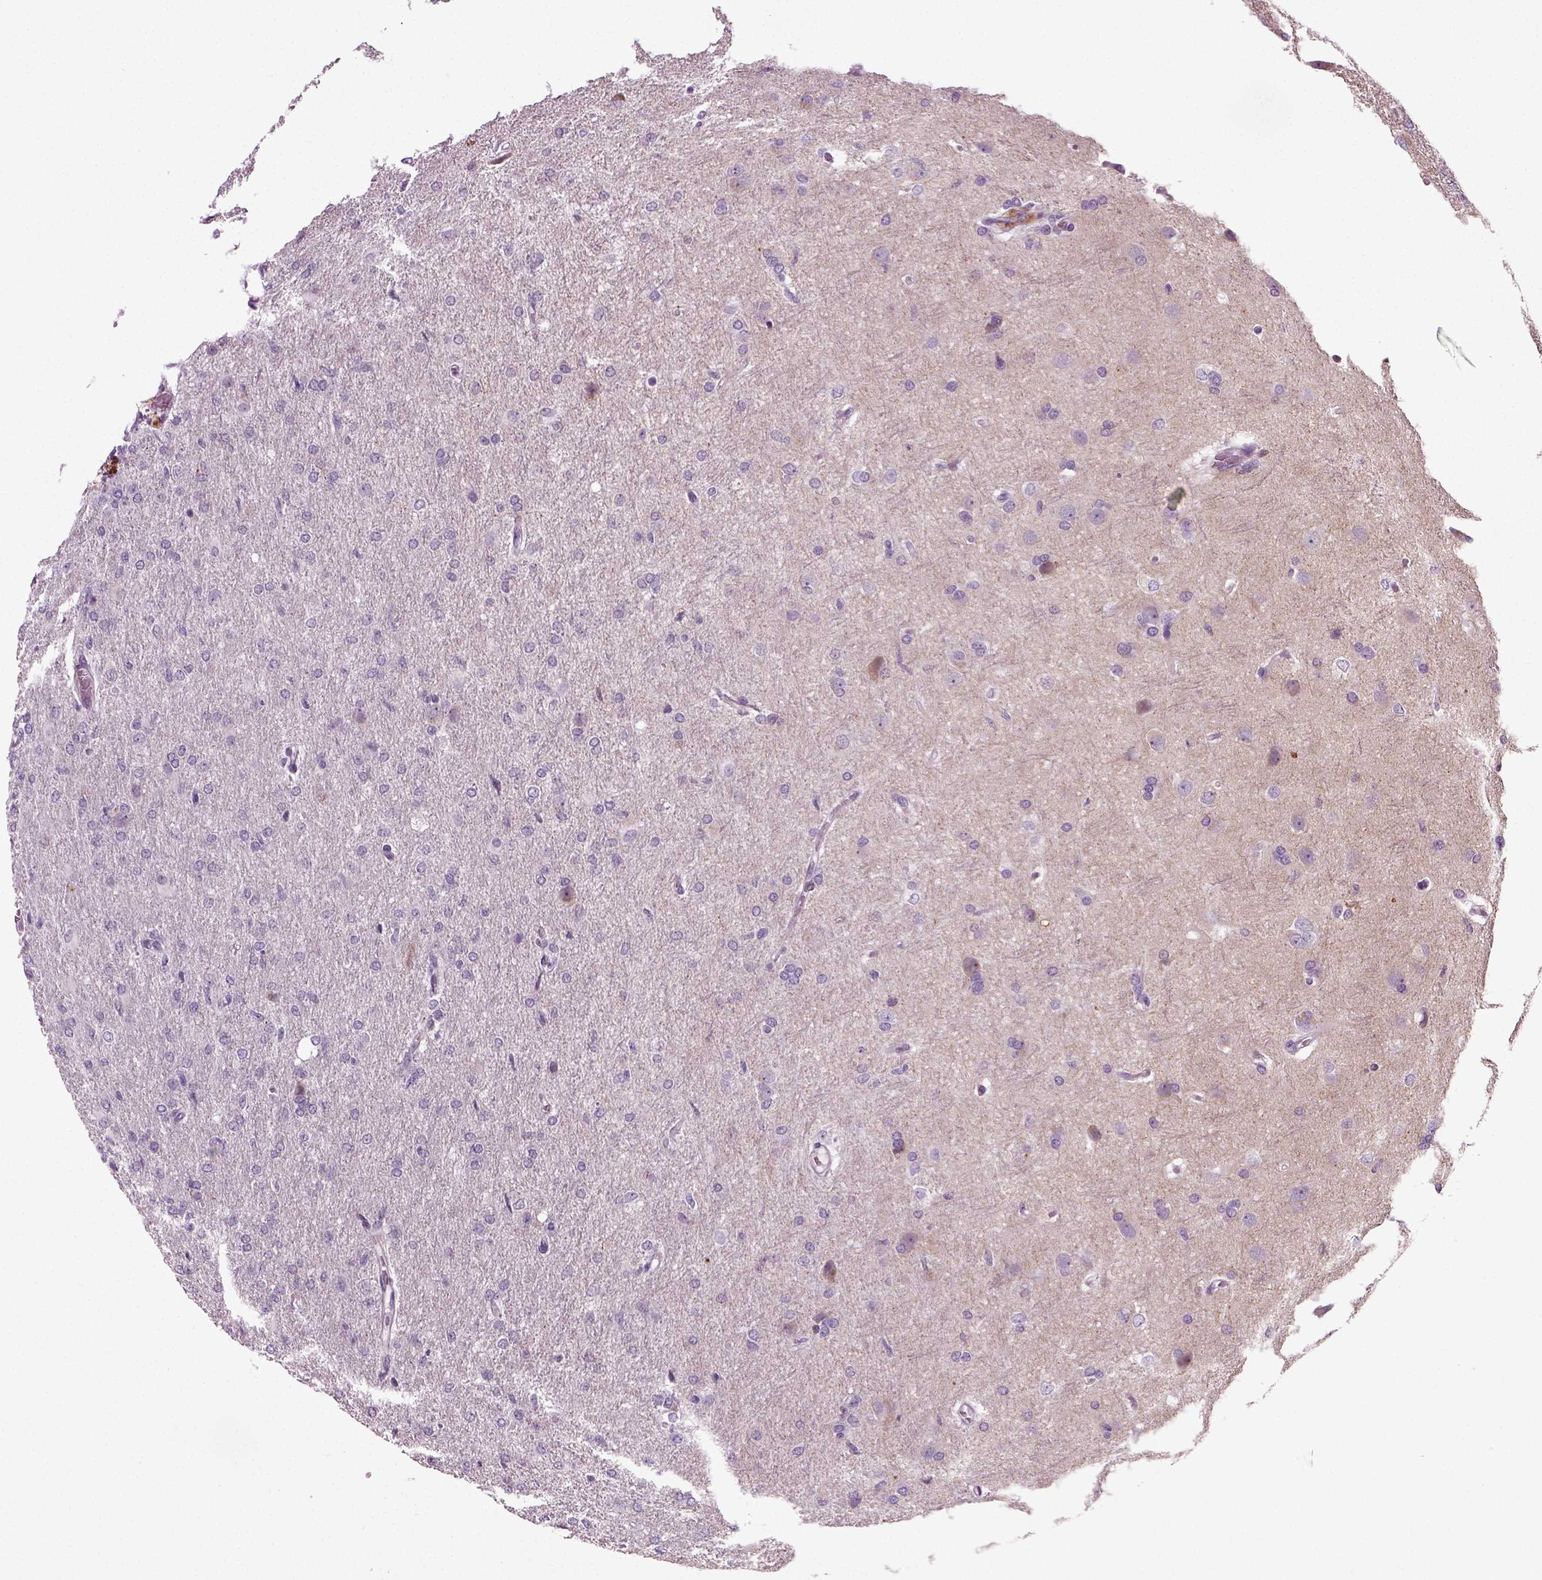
{"staining": {"intensity": "negative", "quantity": "none", "location": "none"}, "tissue": "glioma", "cell_type": "Tumor cells", "image_type": "cancer", "snomed": [{"axis": "morphology", "description": "Glioma, malignant, High grade"}, {"axis": "topography", "description": "Brain"}], "caption": "DAB immunohistochemical staining of human glioma reveals no significant staining in tumor cells.", "gene": "SCG5", "patient": {"sex": "male", "age": 68}}